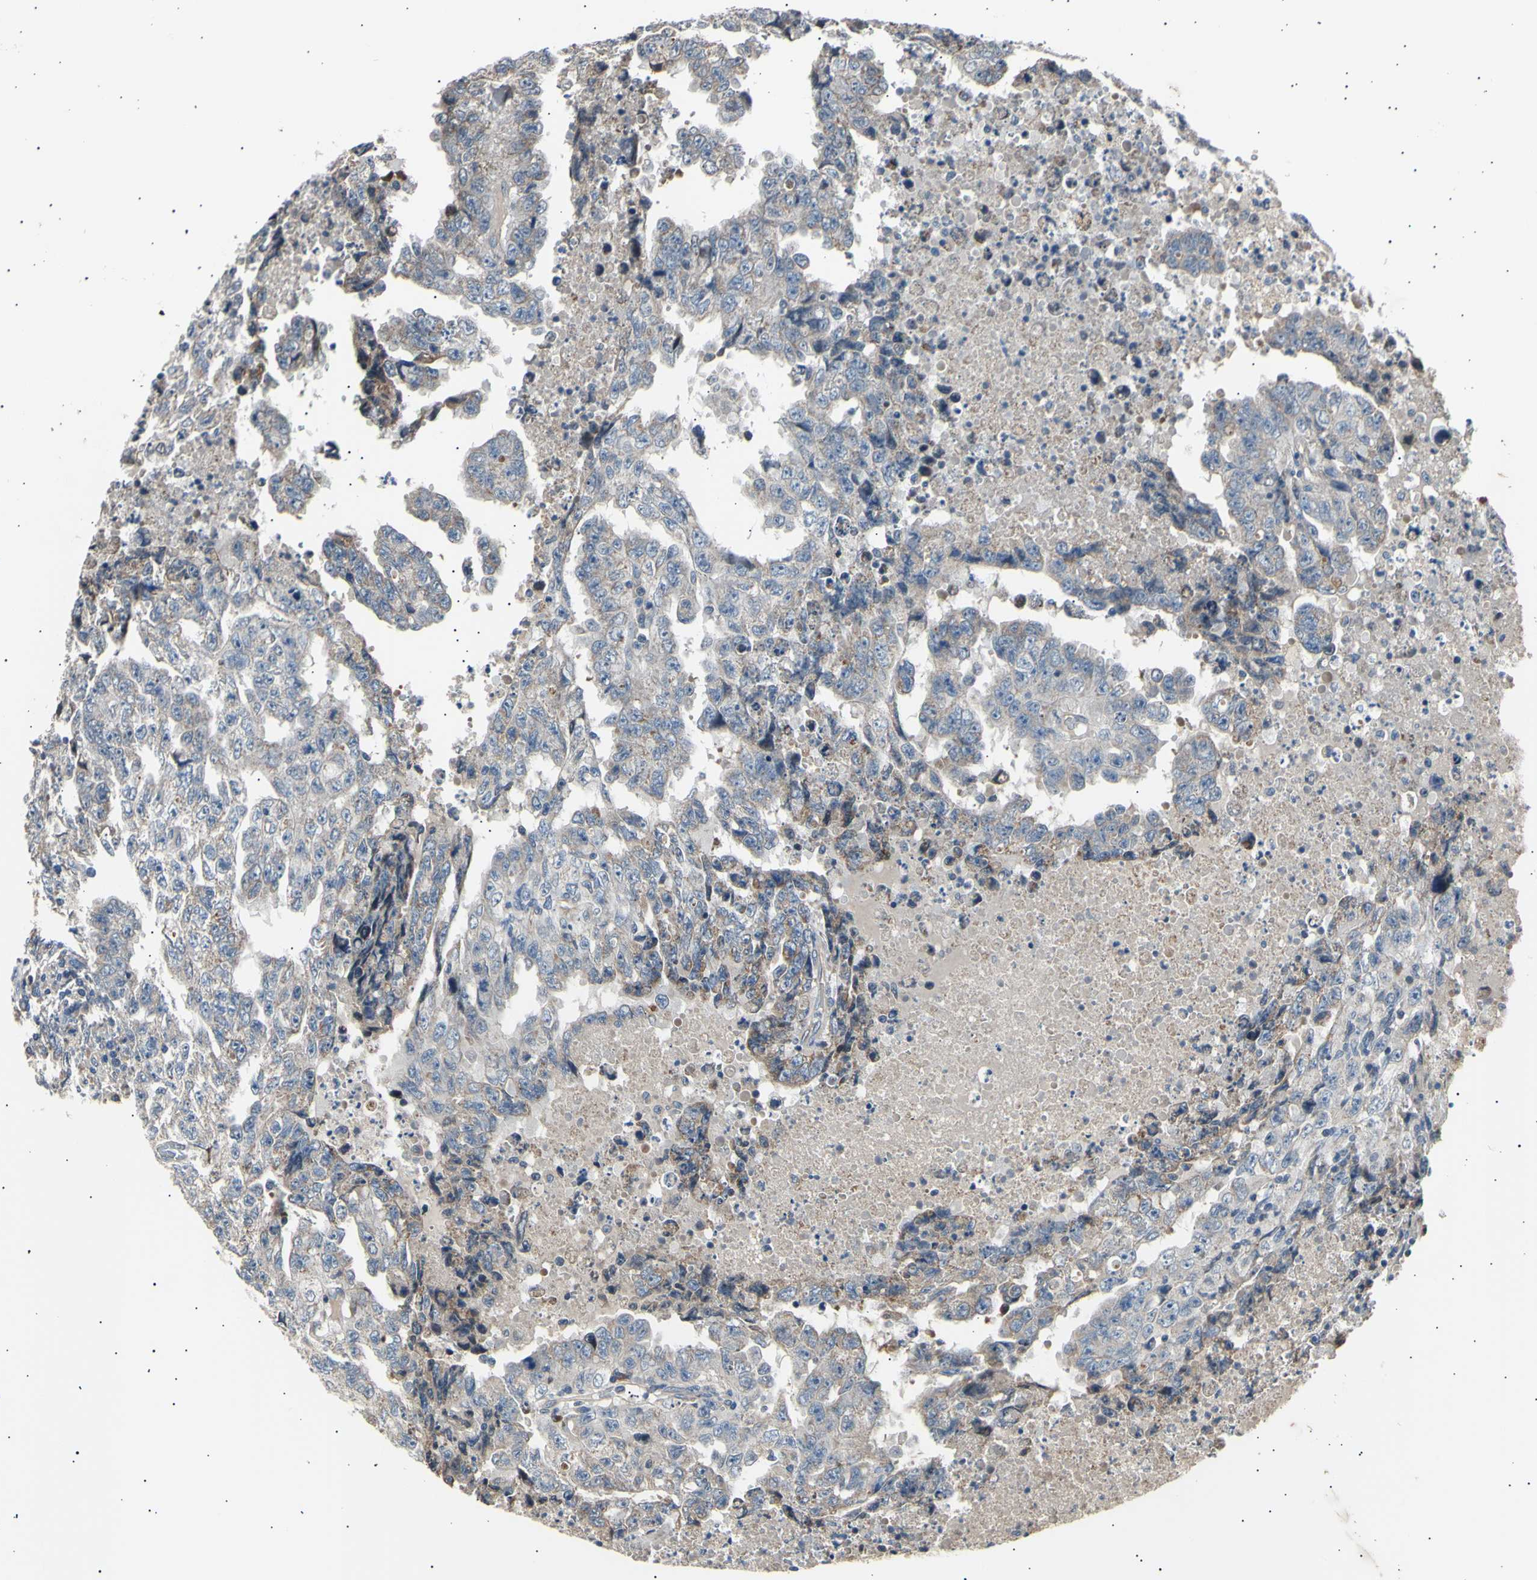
{"staining": {"intensity": "weak", "quantity": ">75%", "location": "cytoplasmic/membranous"}, "tissue": "testis cancer", "cell_type": "Tumor cells", "image_type": "cancer", "snomed": [{"axis": "morphology", "description": "Necrosis, NOS"}, {"axis": "morphology", "description": "Carcinoma, Embryonal, NOS"}, {"axis": "topography", "description": "Testis"}], "caption": "Testis embryonal carcinoma tissue displays weak cytoplasmic/membranous staining in about >75% of tumor cells, visualized by immunohistochemistry.", "gene": "ITGA6", "patient": {"sex": "male", "age": 19}}